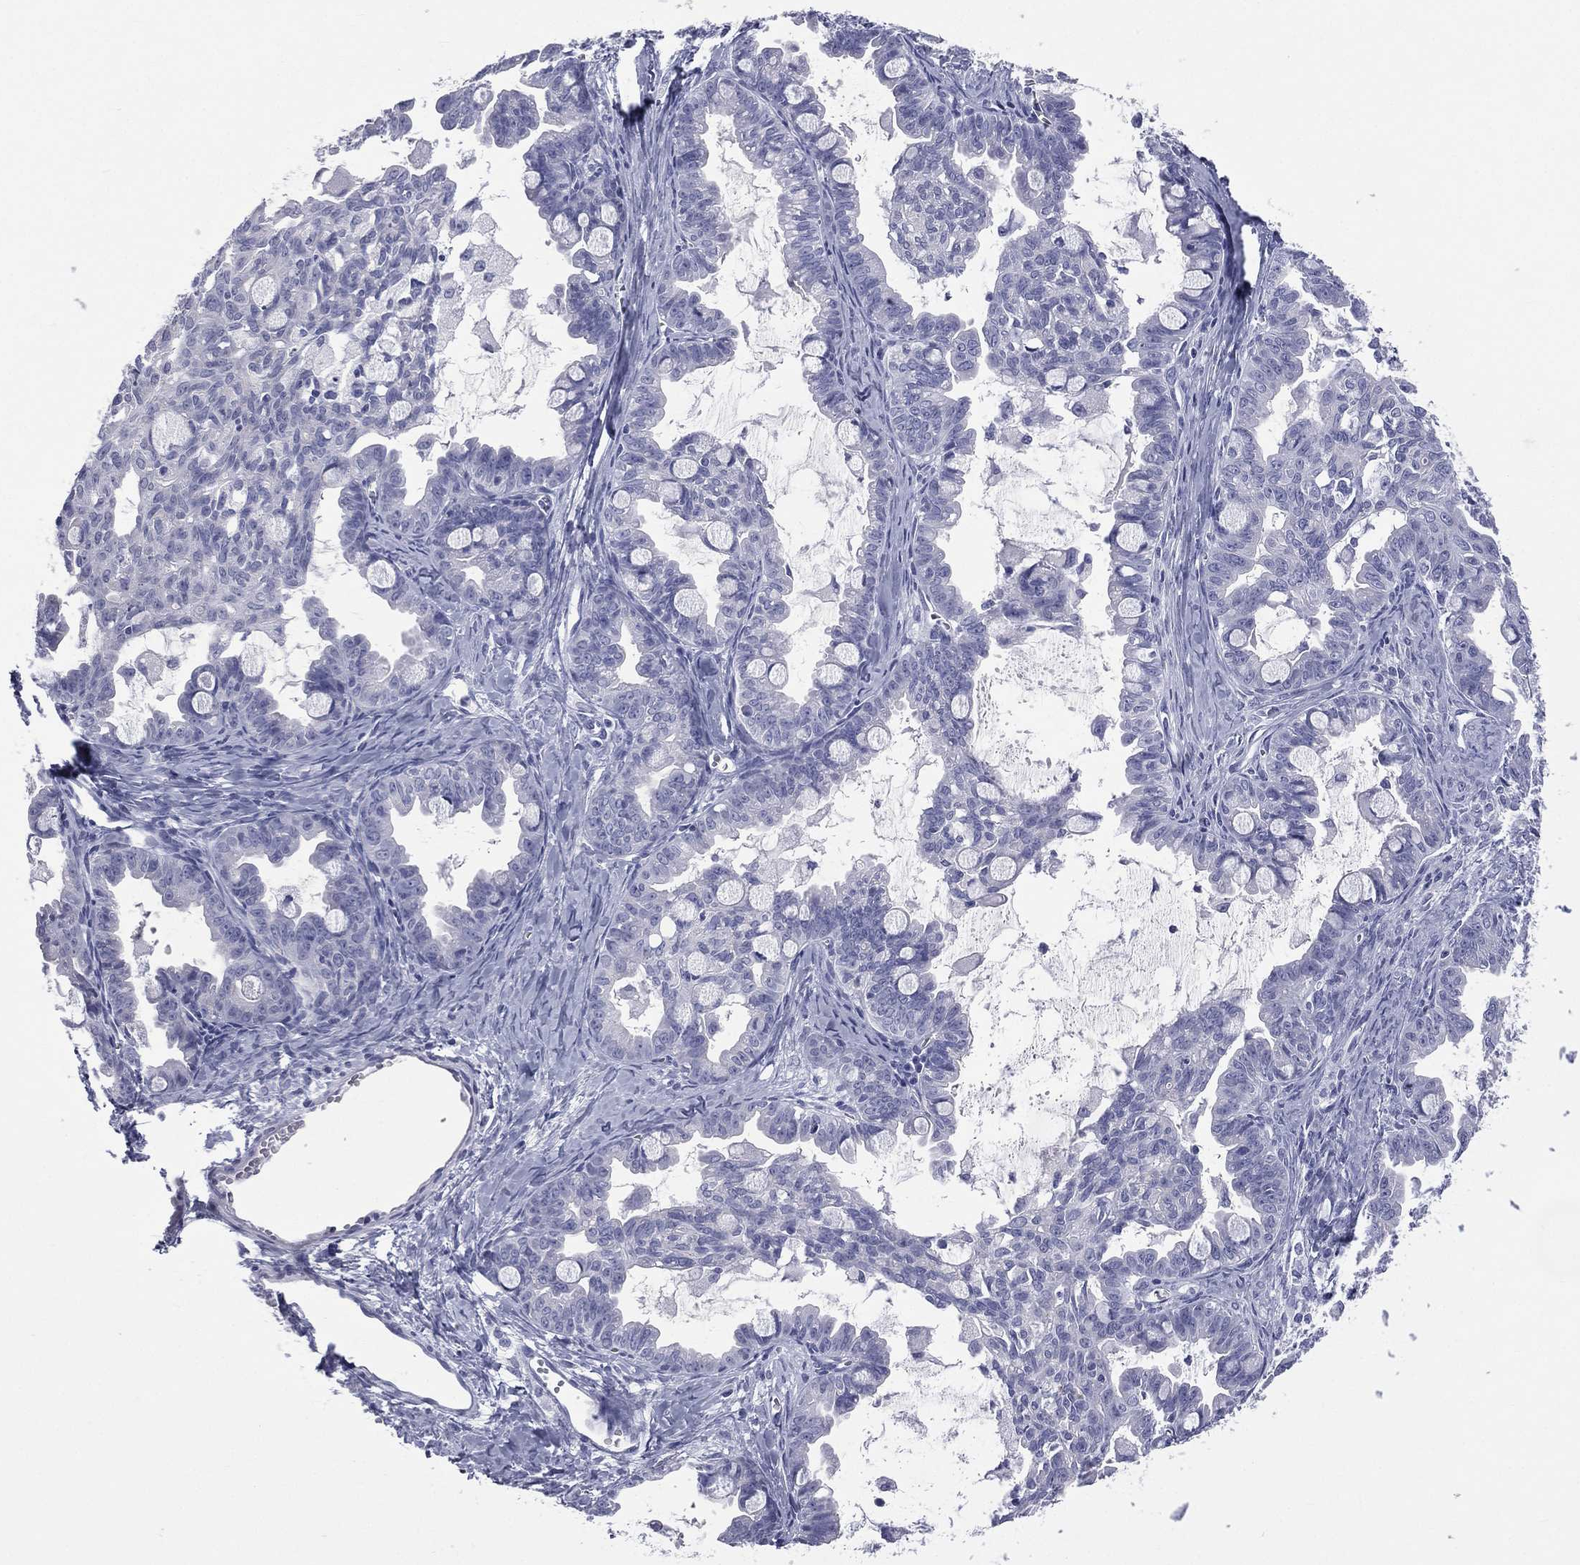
{"staining": {"intensity": "negative", "quantity": "none", "location": "none"}, "tissue": "ovarian cancer", "cell_type": "Tumor cells", "image_type": "cancer", "snomed": [{"axis": "morphology", "description": "Cystadenocarcinoma, mucinous, NOS"}, {"axis": "topography", "description": "Ovary"}], "caption": "Tumor cells show no significant staining in ovarian cancer (mucinous cystadenocarcinoma).", "gene": "MLN", "patient": {"sex": "female", "age": 63}}